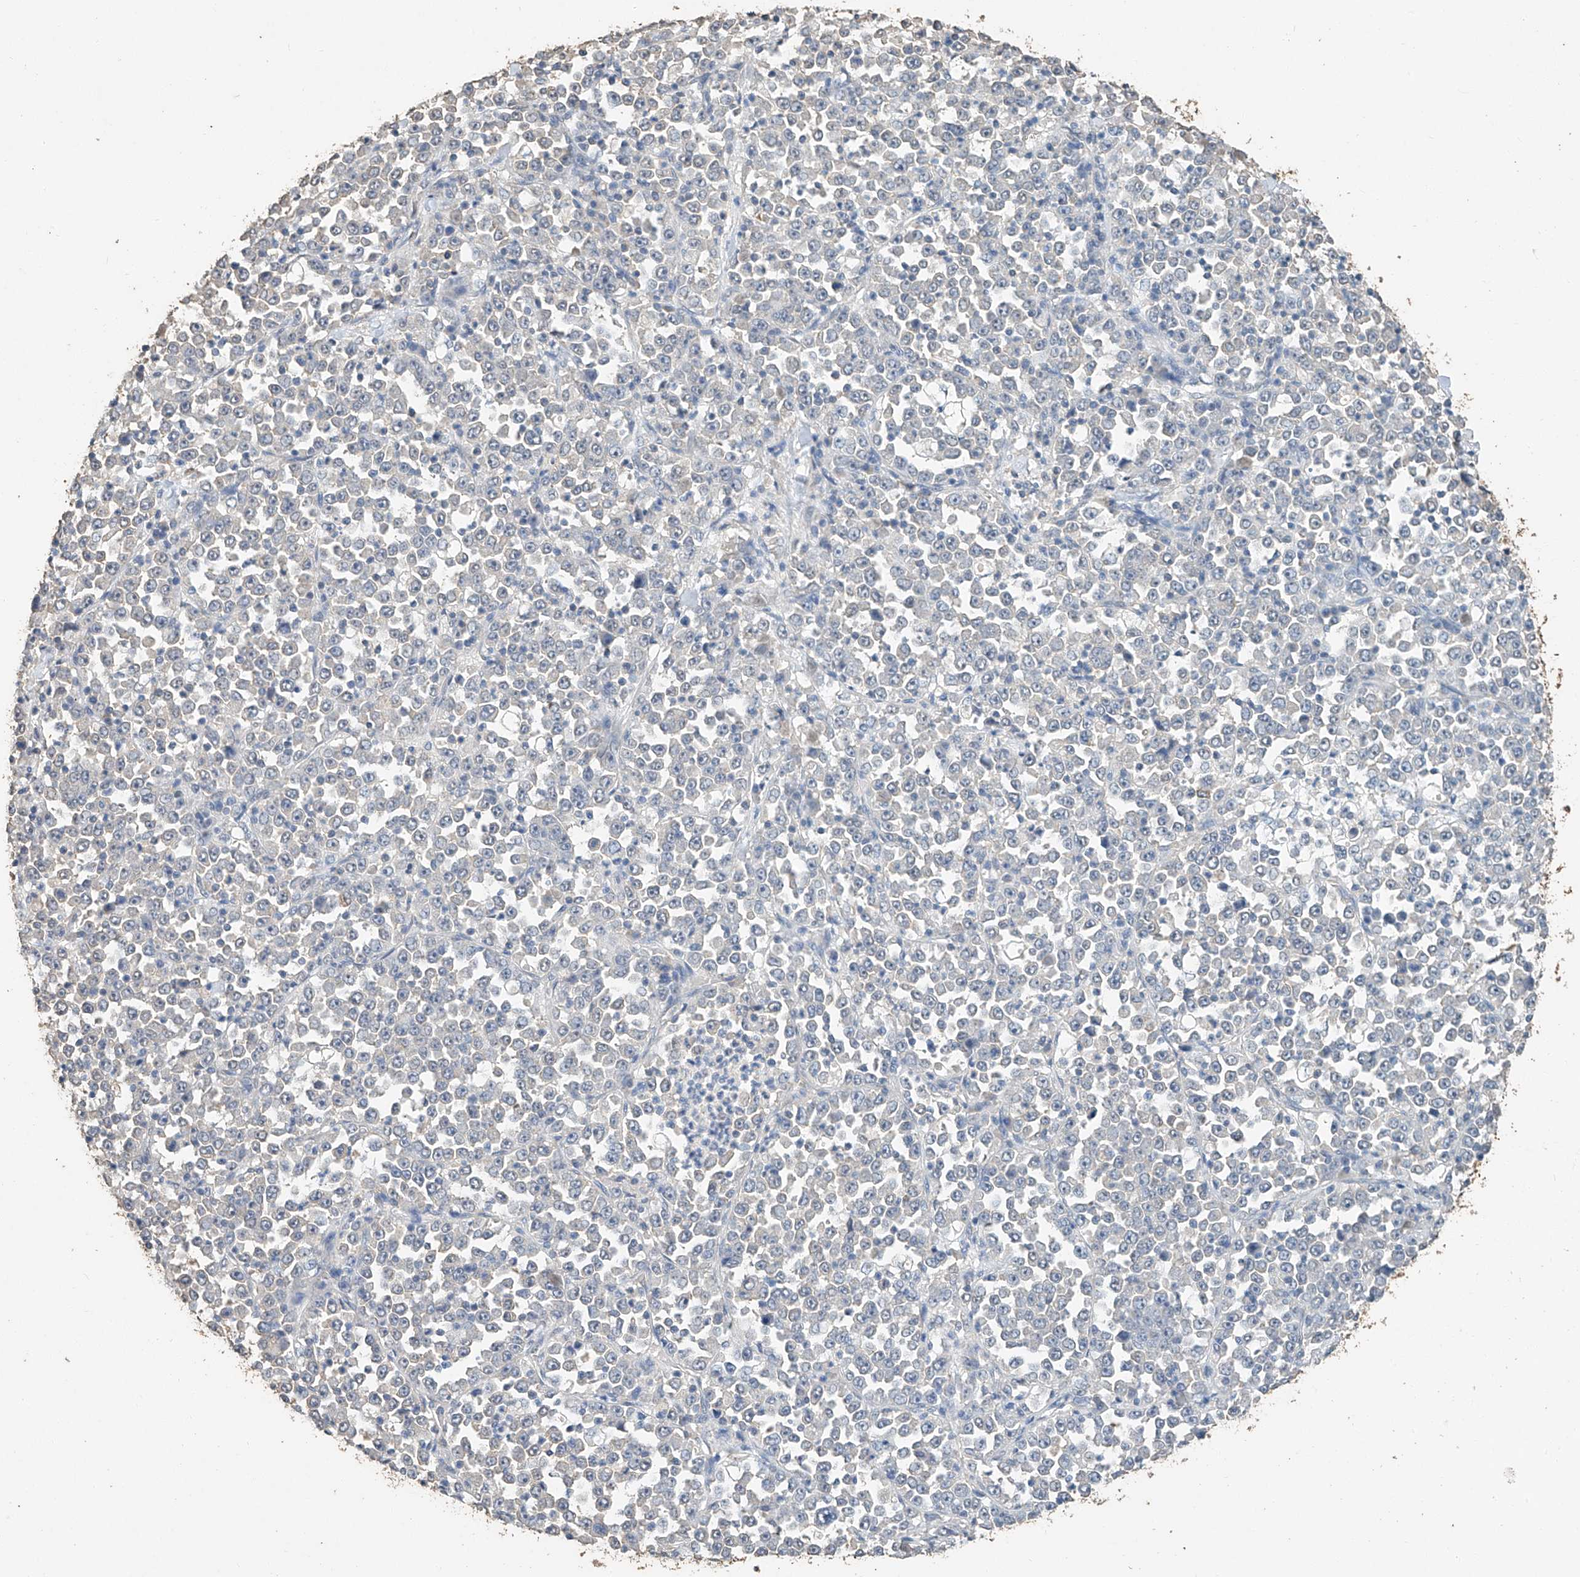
{"staining": {"intensity": "negative", "quantity": "none", "location": "none"}, "tissue": "stomach cancer", "cell_type": "Tumor cells", "image_type": "cancer", "snomed": [{"axis": "morphology", "description": "Normal tissue, NOS"}, {"axis": "morphology", "description": "Adenocarcinoma, NOS"}, {"axis": "topography", "description": "Stomach, upper"}, {"axis": "topography", "description": "Stomach"}], "caption": "There is no significant staining in tumor cells of adenocarcinoma (stomach).", "gene": "CERS4", "patient": {"sex": "male", "age": 59}}